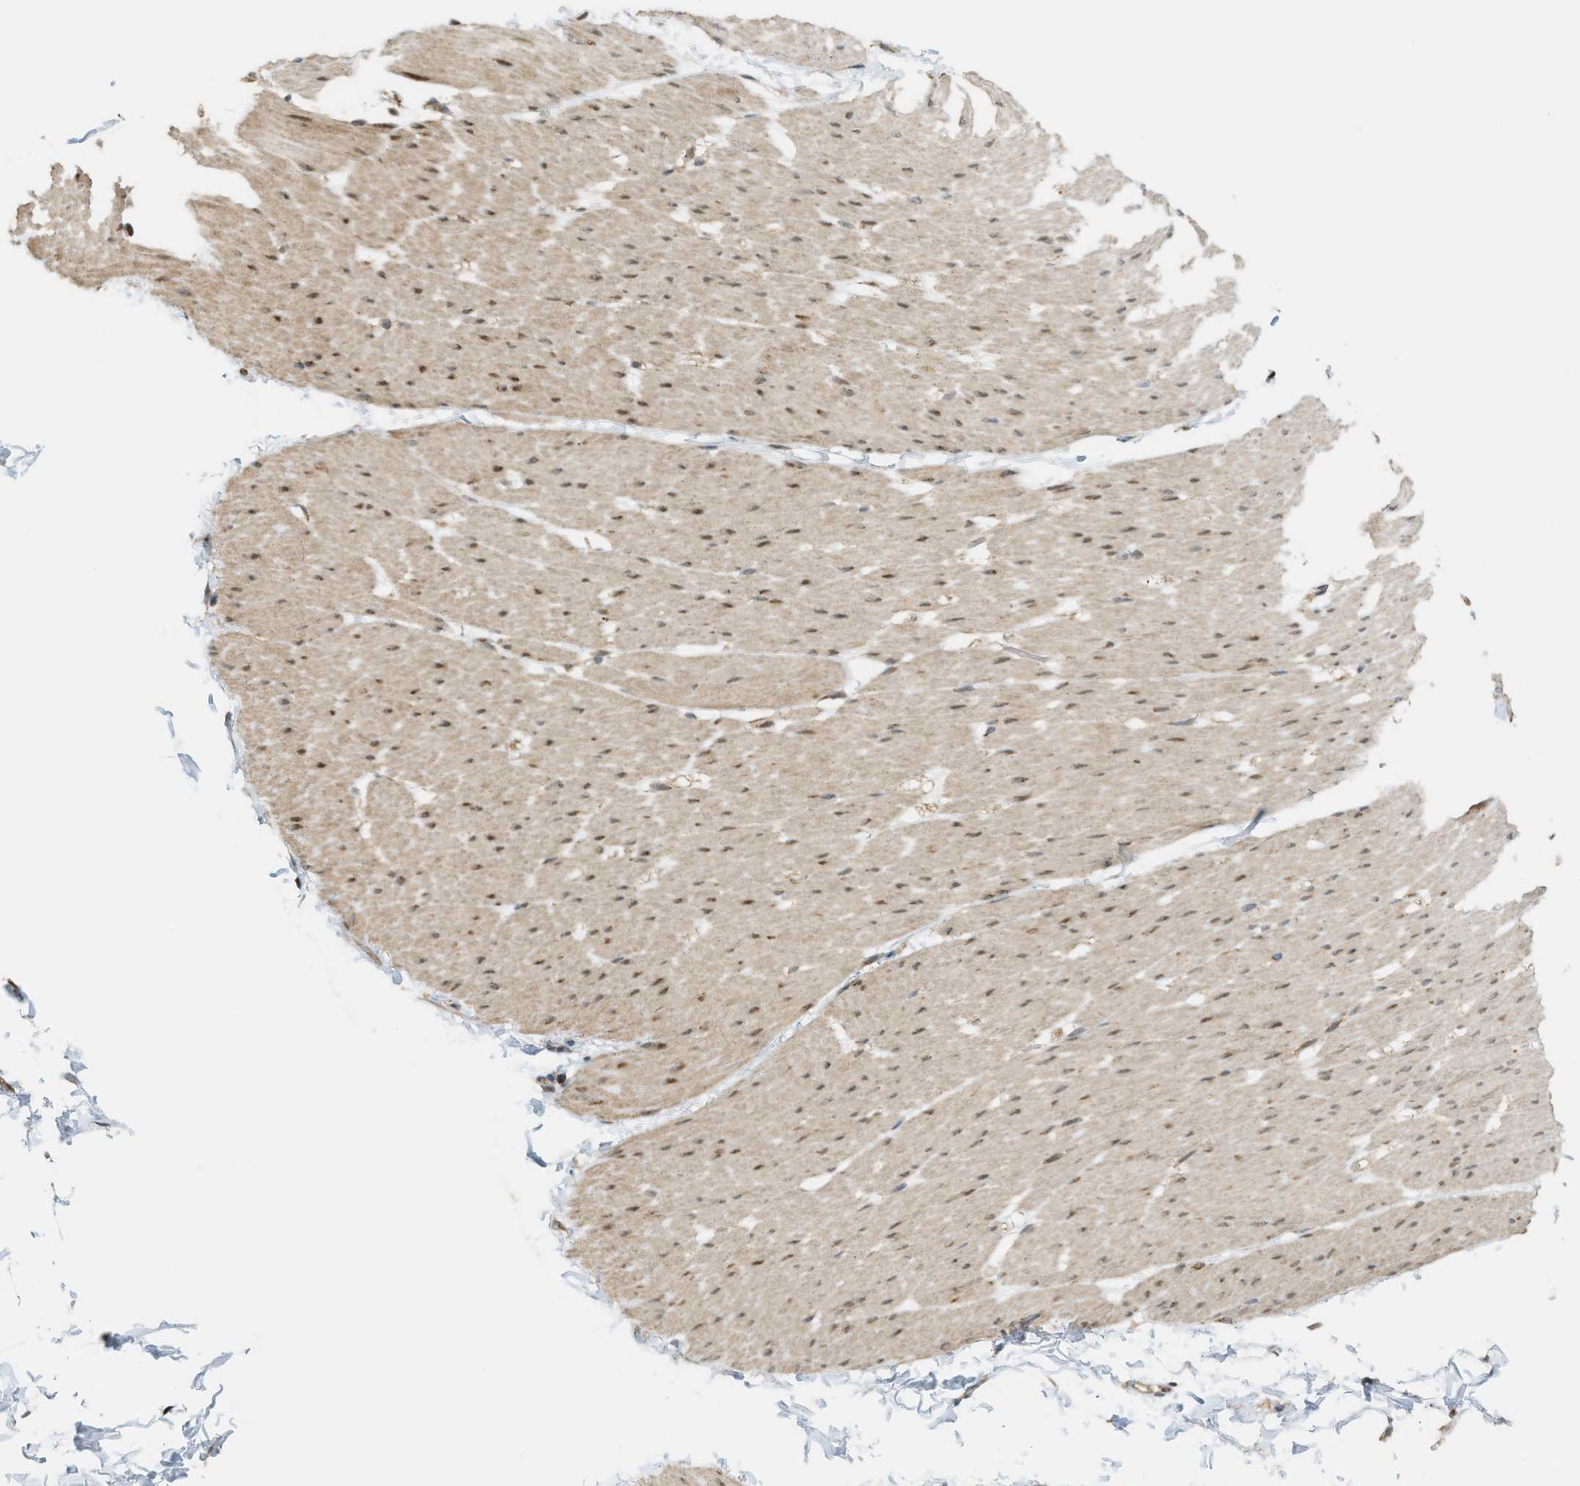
{"staining": {"intensity": "moderate", "quantity": ">75%", "location": "cytoplasmic/membranous,nuclear"}, "tissue": "smooth muscle", "cell_type": "Smooth muscle cells", "image_type": "normal", "snomed": [{"axis": "morphology", "description": "Normal tissue, NOS"}, {"axis": "topography", "description": "Smooth muscle"}, {"axis": "topography", "description": "Colon"}], "caption": "This photomicrograph exhibits IHC staining of normal human smooth muscle, with medium moderate cytoplasmic/membranous,nuclear positivity in approximately >75% of smooth muscle cells.", "gene": "CCDC186", "patient": {"sex": "male", "age": 67}}